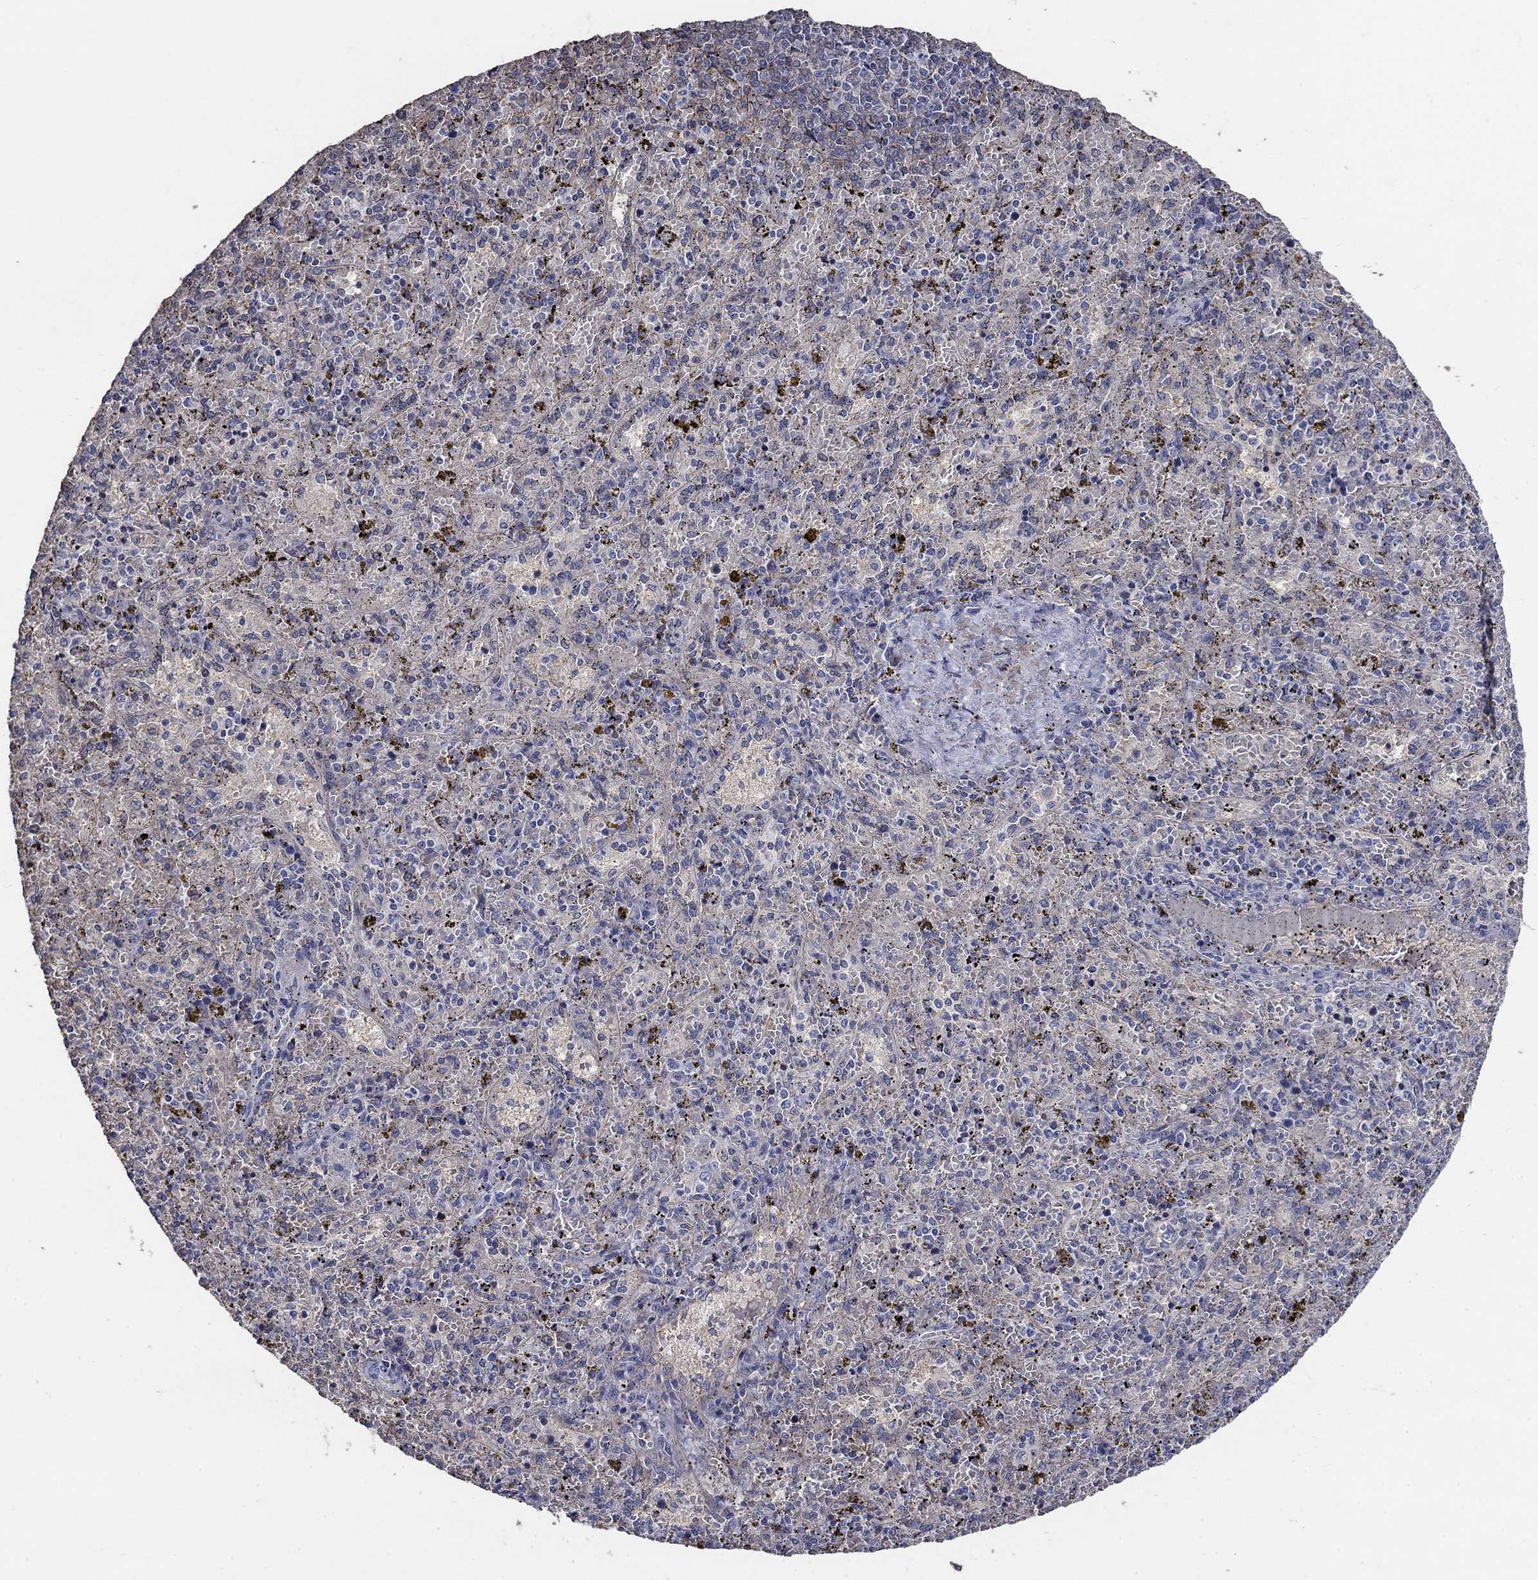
{"staining": {"intensity": "negative", "quantity": "none", "location": "none"}, "tissue": "spleen", "cell_type": "Cells in red pulp", "image_type": "normal", "snomed": [{"axis": "morphology", "description": "Normal tissue, NOS"}, {"axis": "topography", "description": "Spleen"}], "caption": "DAB (3,3'-diaminobenzidine) immunohistochemical staining of benign human spleen reveals no significant positivity in cells in red pulp.", "gene": "FLNC", "patient": {"sex": "female", "age": 50}}